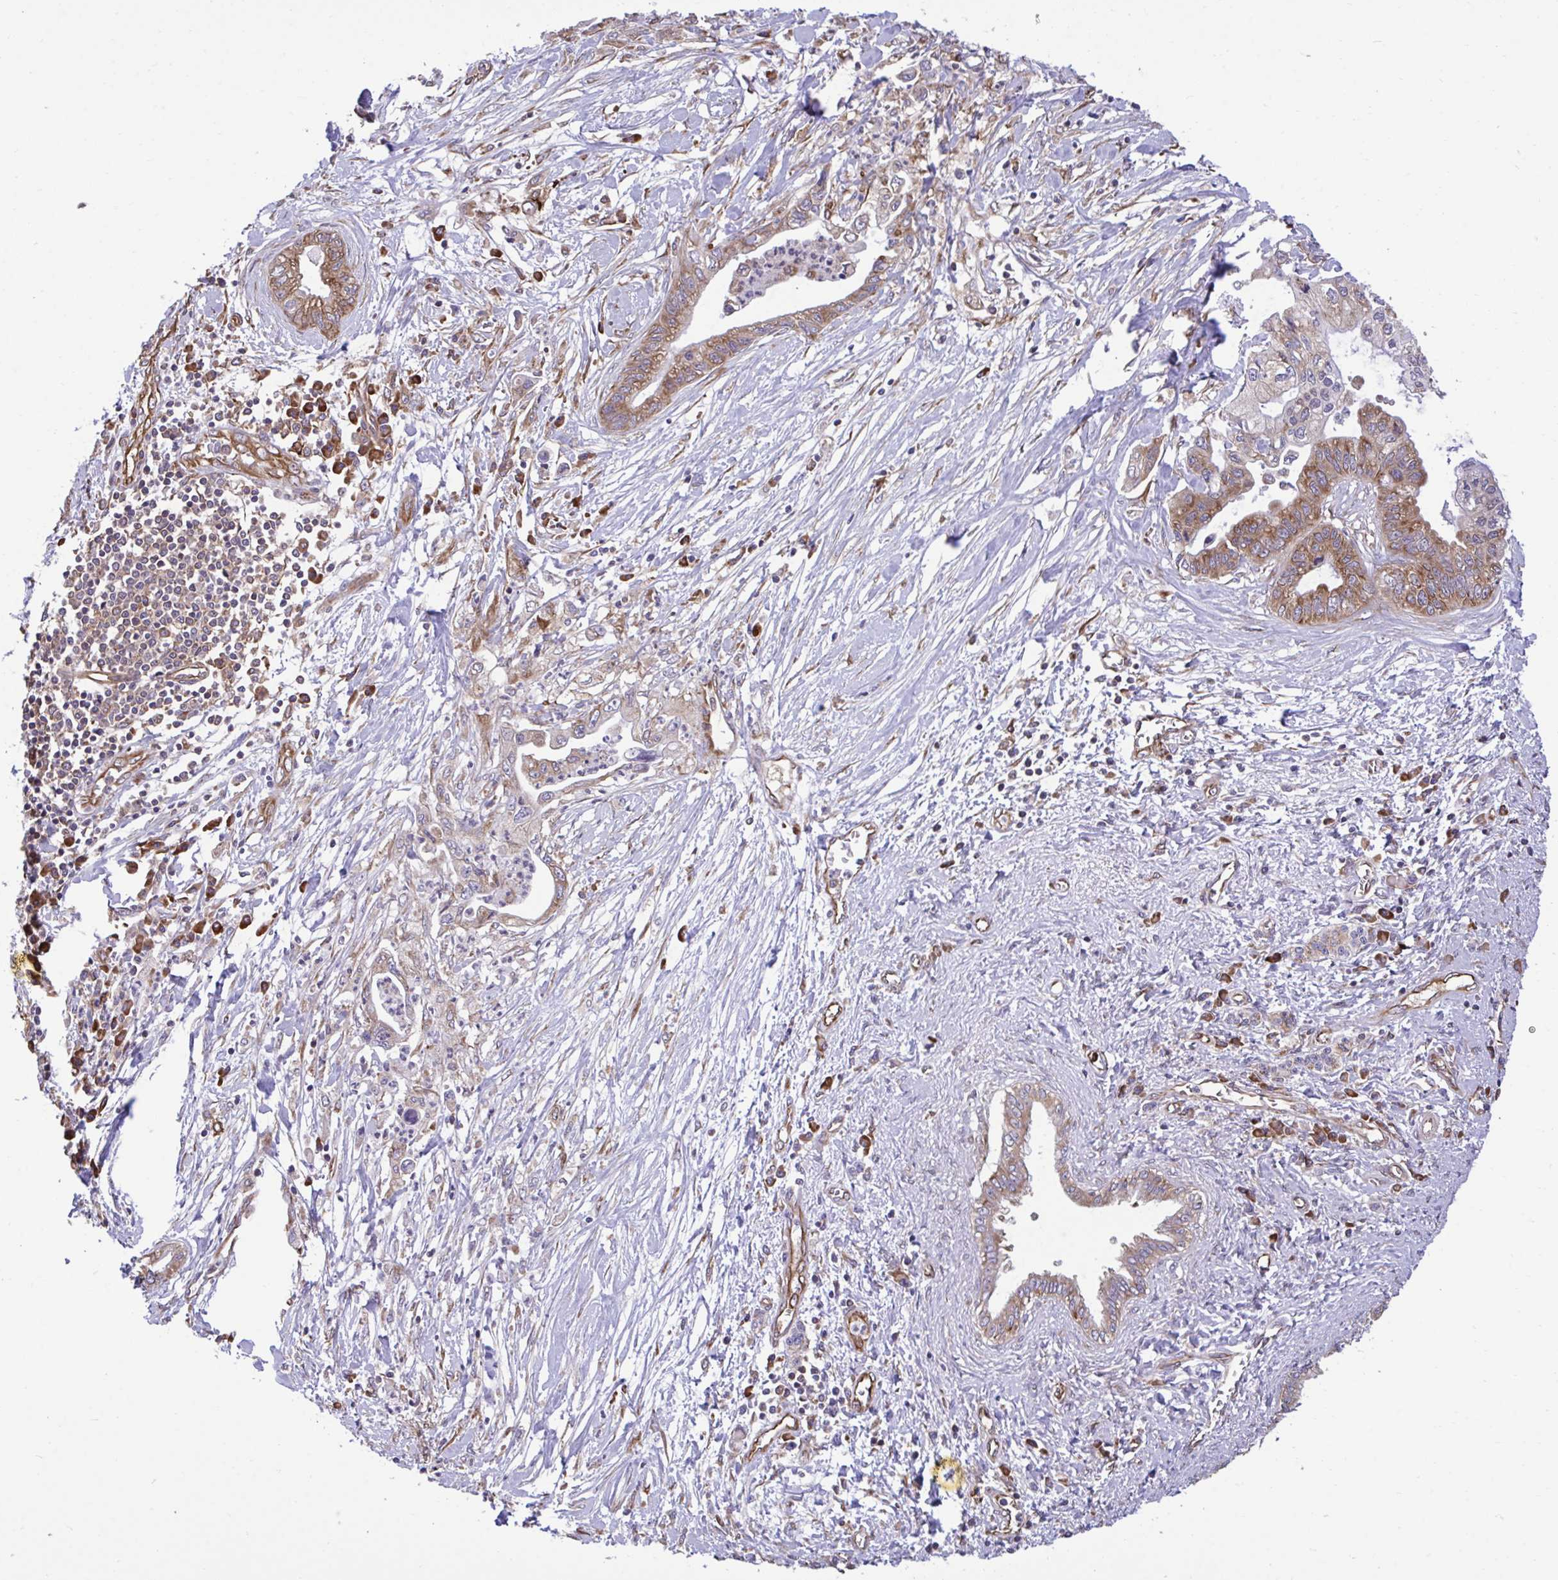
{"staining": {"intensity": "moderate", "quantity": ">75%", "location": "cytoplasmic/membranous"}, "tissue": "pancreatic cancer", "cell_type": "Tumor cells", "image_type": "cancer", "snomed": [{"axis": "morphology", "description": "Adenocarcinoma, NOS"}, {"axis": "topography", "description": "Pancreas"}], "caption": "This photomicrograph reveals immunohistochemistry (IHC) staining of human pancreatic adenocarcinoma, with medium moderate cytoplasmic/membranous positivity in about >75% of tumor cells.", "gene": "RPS15", "patient": {"sex": "male", "age": 61}}